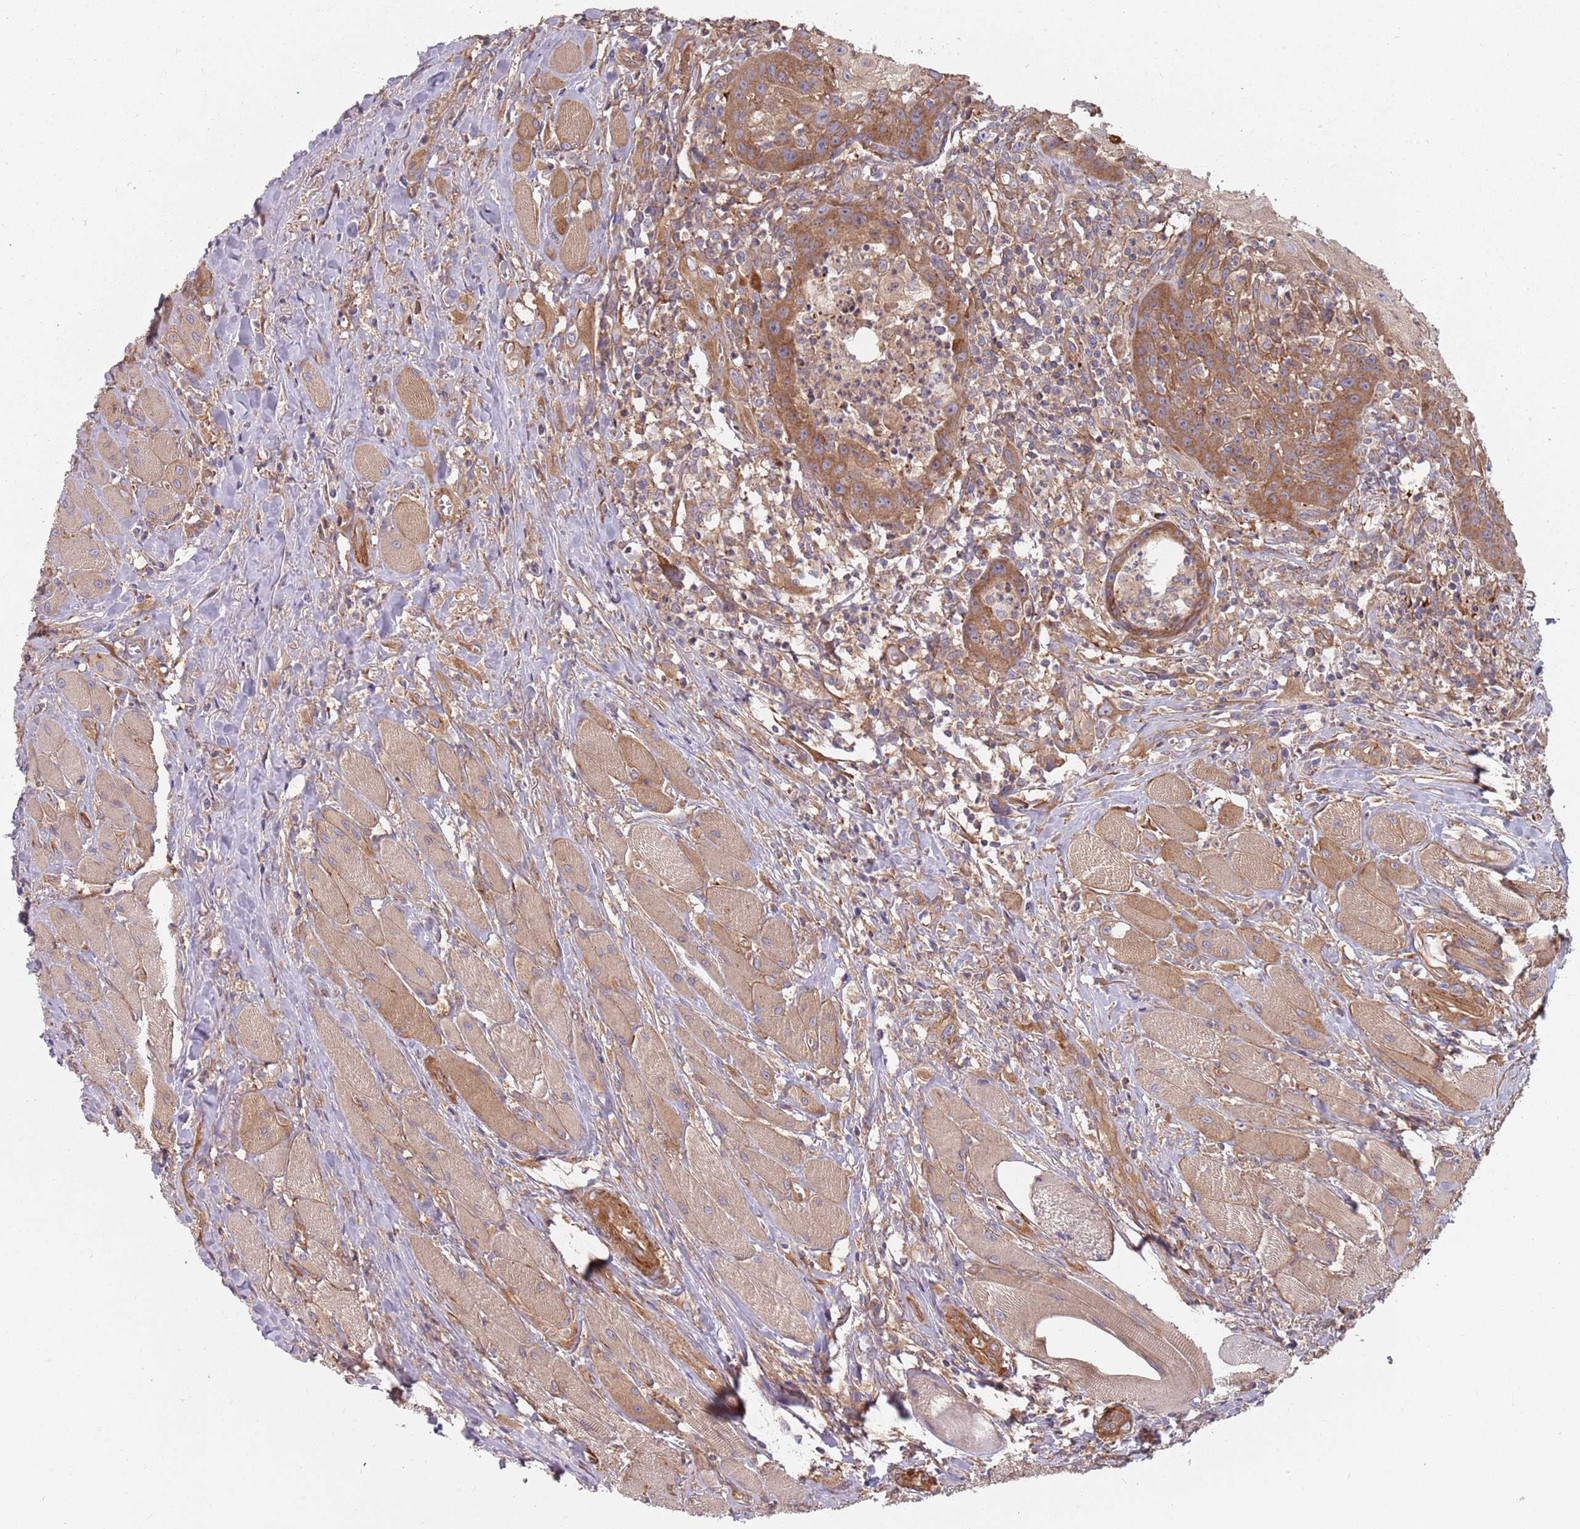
{"staining": {"intensity": "moderate", "quantity": ">75%", "location": "cytoplasmic/membranous"}, "tissue": "head and neck cancer", "cell_type": "Tumor cells", "image_type": "cancer", "snomed": [{"axis": "morphology", "description": "Normal tissue, NOS"}, {"axis": "morphology", "description": "Squamous cell carcinoma, NOS"}, {"axis": "topography", "description": "Oral tissue"}, {"axis": "topography", "description": "Head-Neck"}], "caption": "A histopathology image of human head and neck cancer (squamous cell carcinoma) stained for a protein demonstrates moderate cytoplasmic/membranous brown staining in tumor cells.", "gene": "SPDL1", "patient": {"sex": "female", "age": 70}}